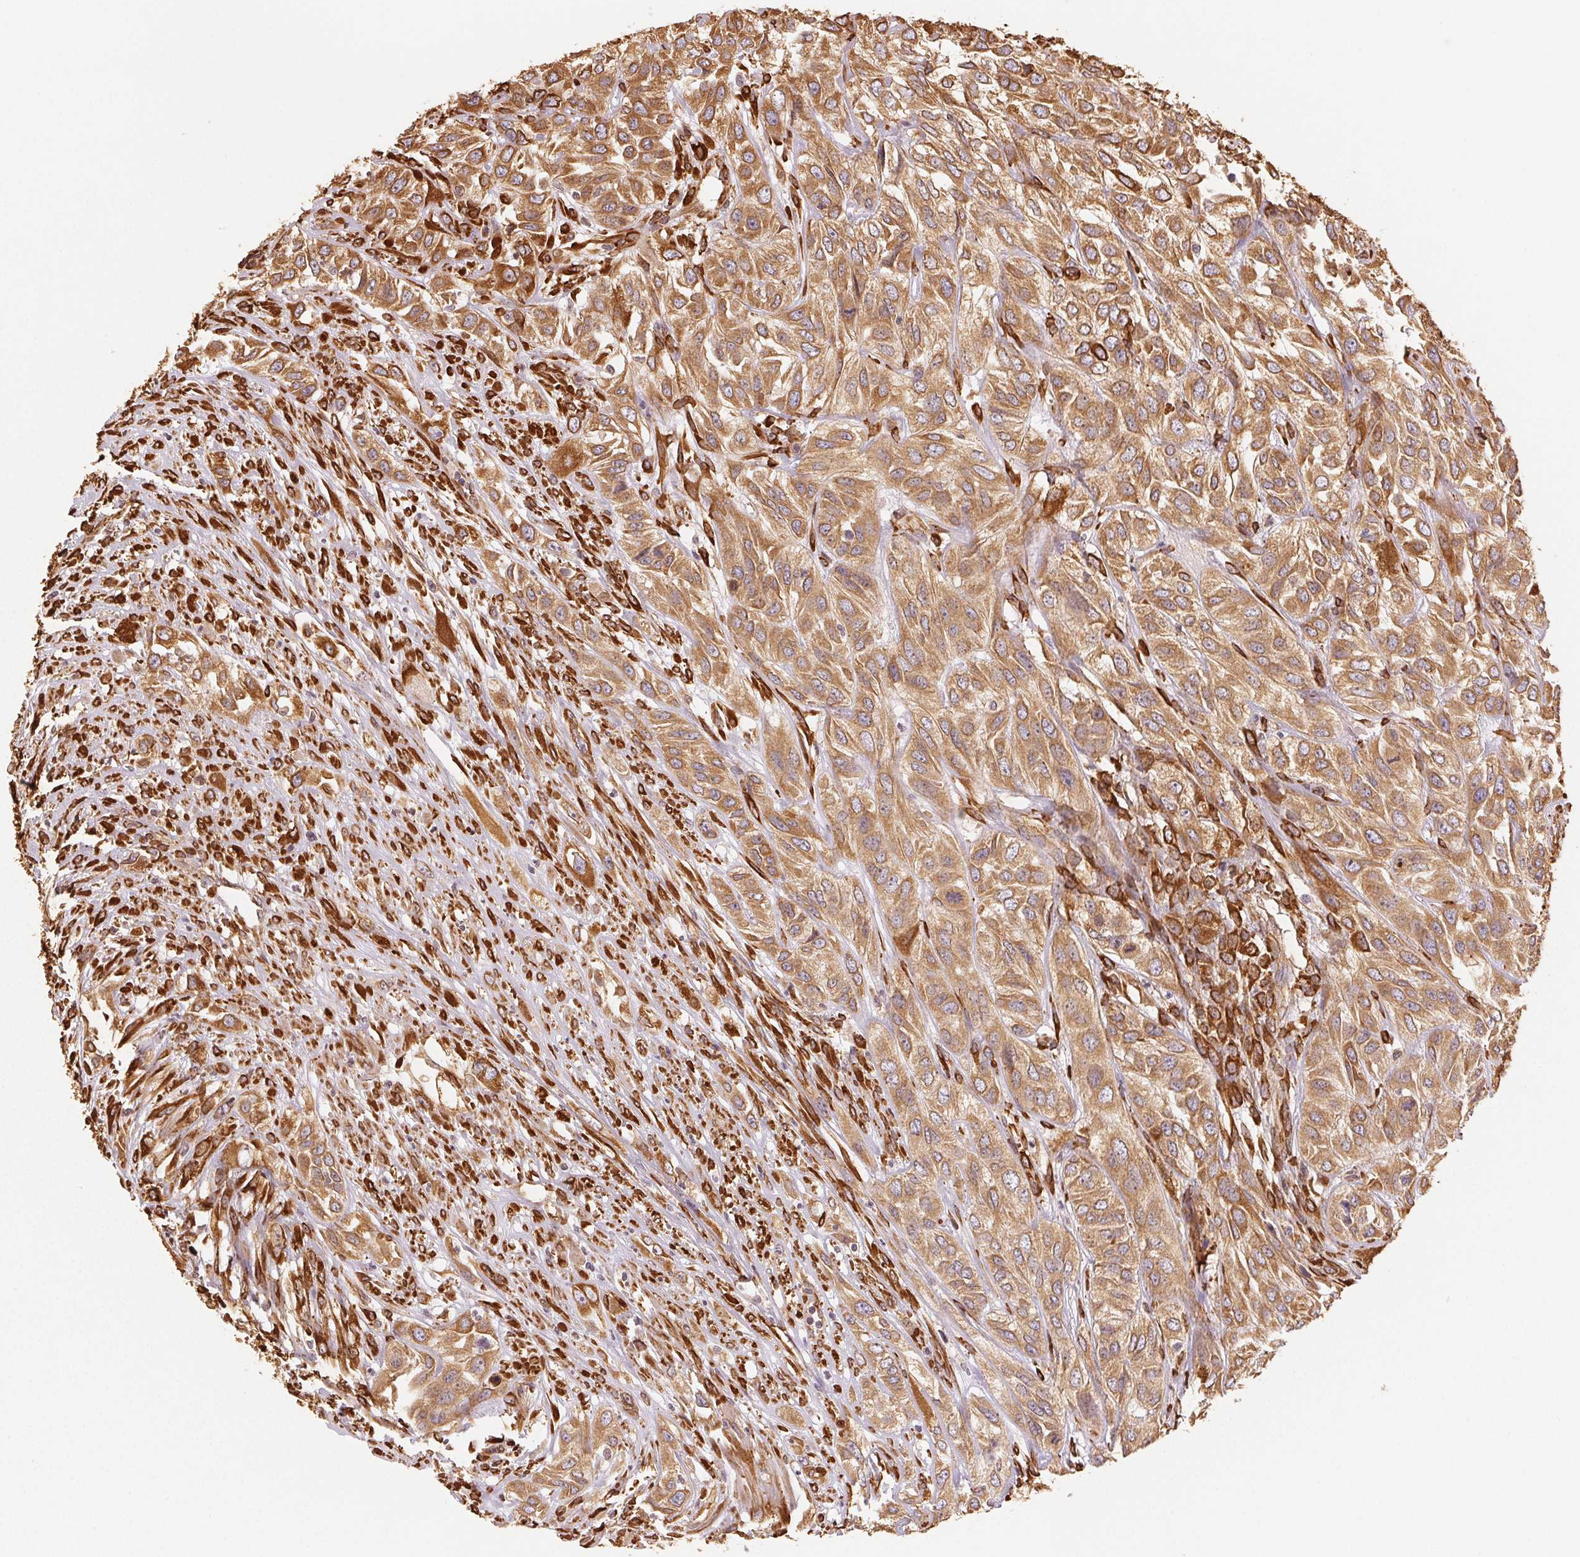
{"staining": {"intensity": "strong", "quantity": ">75%", "location": "cytoplasmic/membranous"}, "tissue": "urothelial cancer", "cell_type": "Tumor cells", "image_type": "cancer", "snomed": [{"axis": "morphology", "description": "Urothelial carcinoma, High grade"}, {"axis": "topography", "description": "Urinary bladder"}], "caption": "Immunohistochemistry of human urothelial cancer displays high levels of strong cytoplasmic/membranous positivity in about >75% of tumor cells. The protein is shown in brown color, while the nuclei are stained blue.", "gene": "RCN3", "patient": {"sex": "male", "age": 67}}